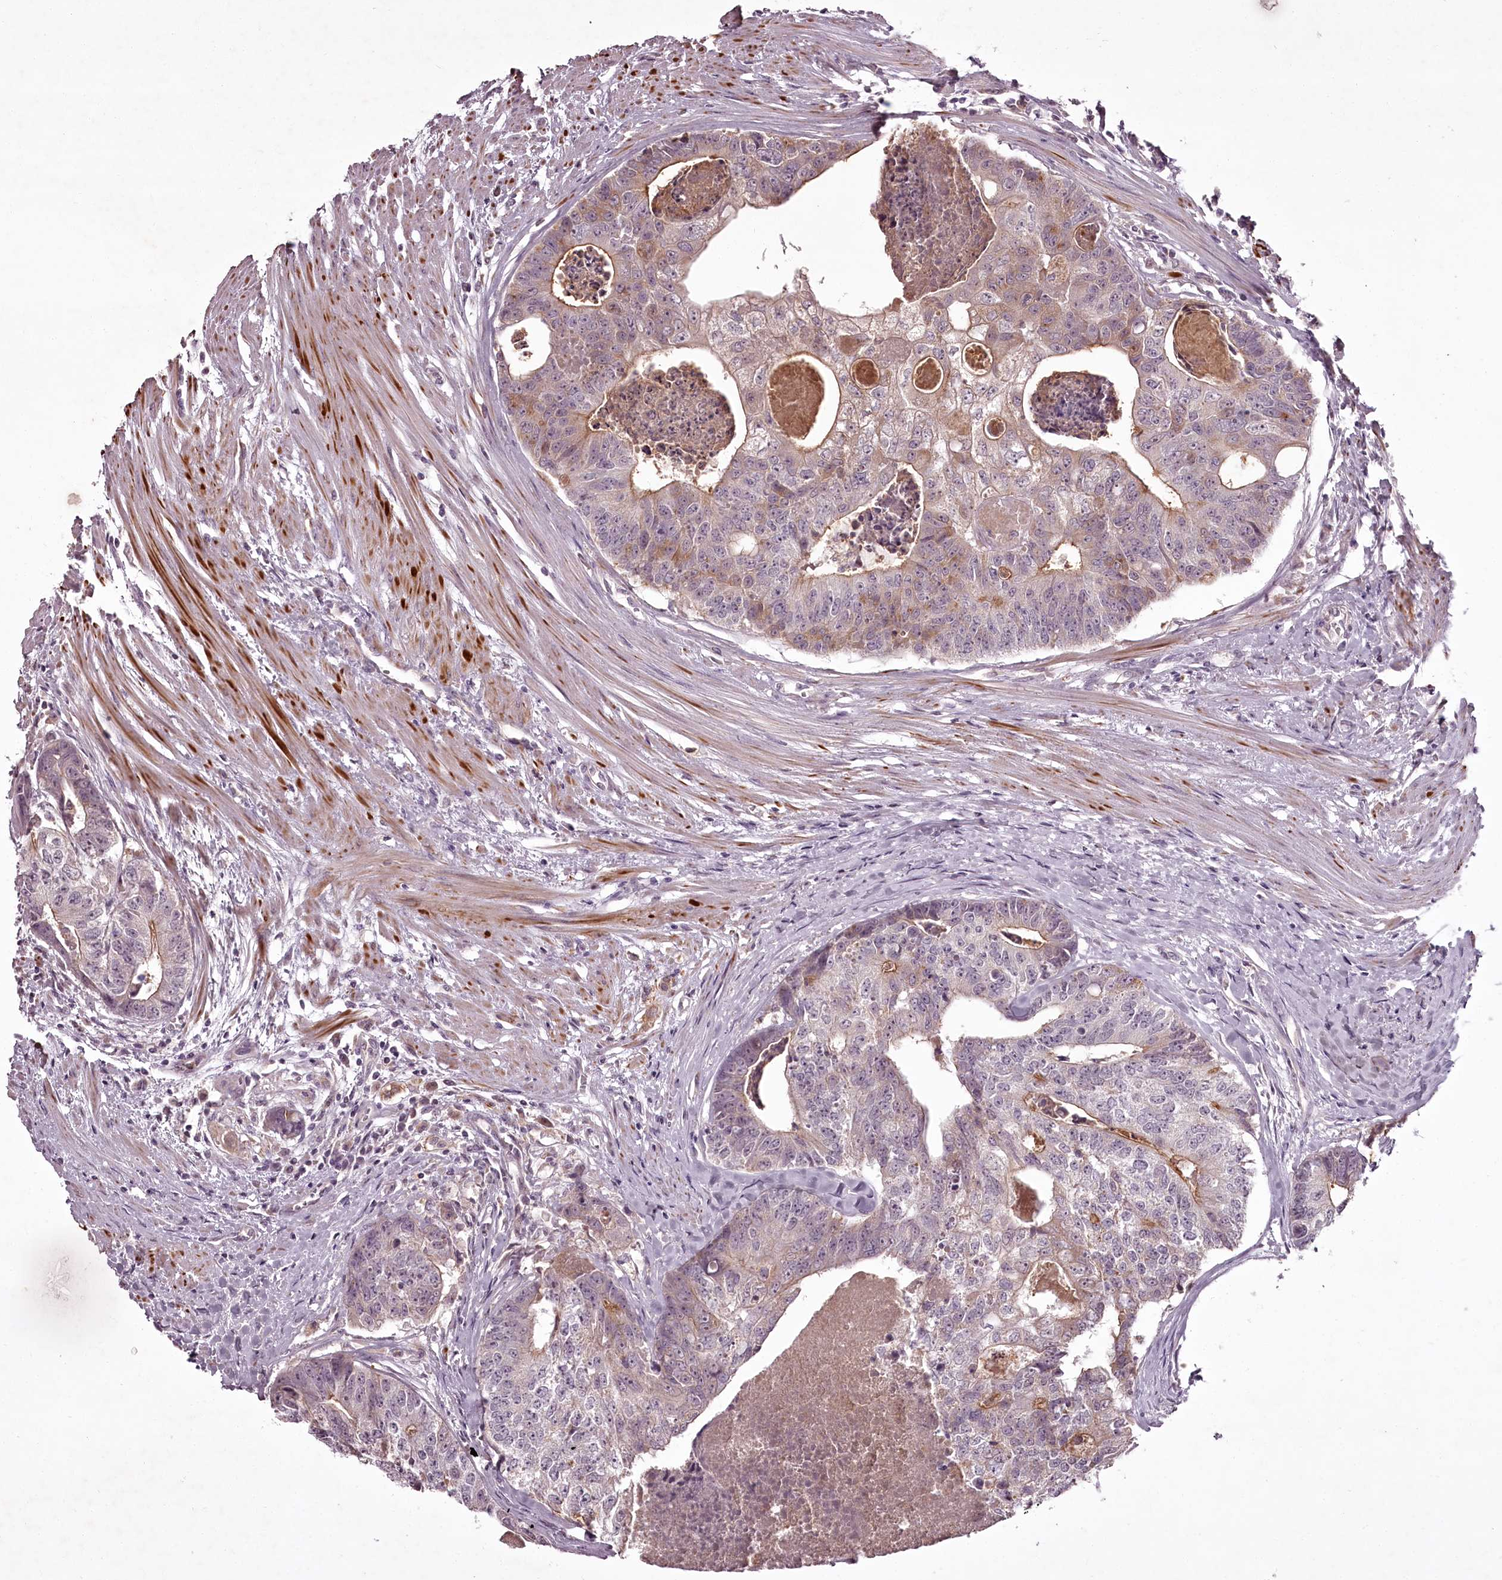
{"staining": {"intensity": "moderate", "quantity": "<25%", "location": "cytoplasmic/membranous"}, "tissue": "colorectal cancer", "cell_type": "Tumor cells", "image_type": "cancer", "snomed": [{"axis": "morphology", "description": "Adenocarcinoma, NOS"}, {"axis": "topography", "description": "Colon"}], "caption": "Protein analysis of adenocarcinoma (colorectal) tissue displays moderate cytoplasmic/membranous positivity in approximately <25% of tumor cells.", "gene": "RBMXL2", "patient": {"sex": "female", "age": 67}}